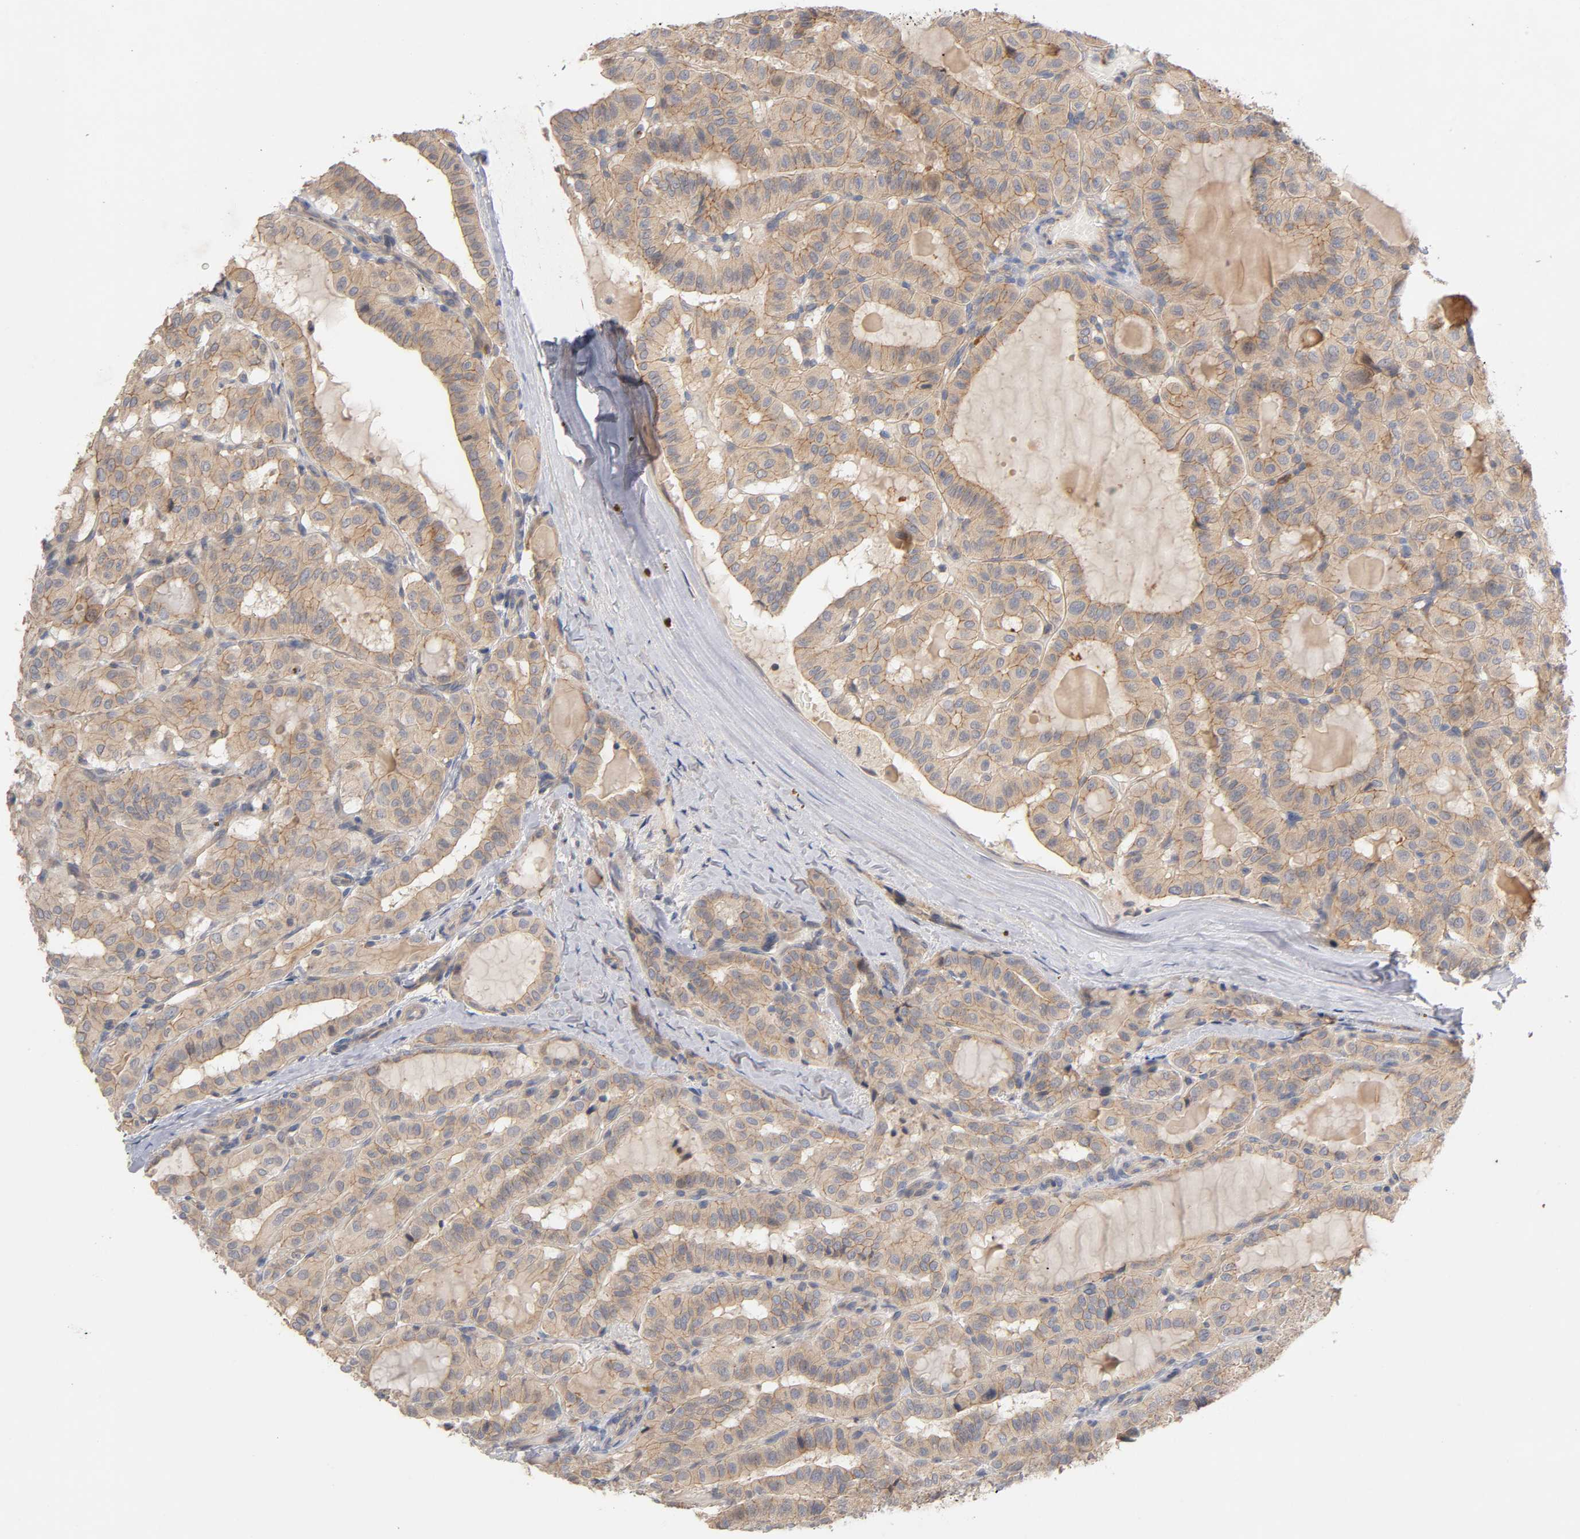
{"staining": {"intensity": "moderate", "quantity": ">75%", "location": "cytoplasmic/membranous"}, "tissue": "thyroid cancer", "cell_type": "Tumor cells", "image_type": "cancer", "snomed": [{"axis": "morphology", "description": "Papillary adenocarcinoma, NOS"}, {"axis": "topography", "description": "Thyroid gland"}], "caption": "This is a micrograph of IHC staining of thyroid papillary adenocarcinoma, which shows moderate positivity in the cytoplasmic/membranous of tumor cells.", "gene": "PDZD11", "patient": {"sex": "male", "age": 77}}